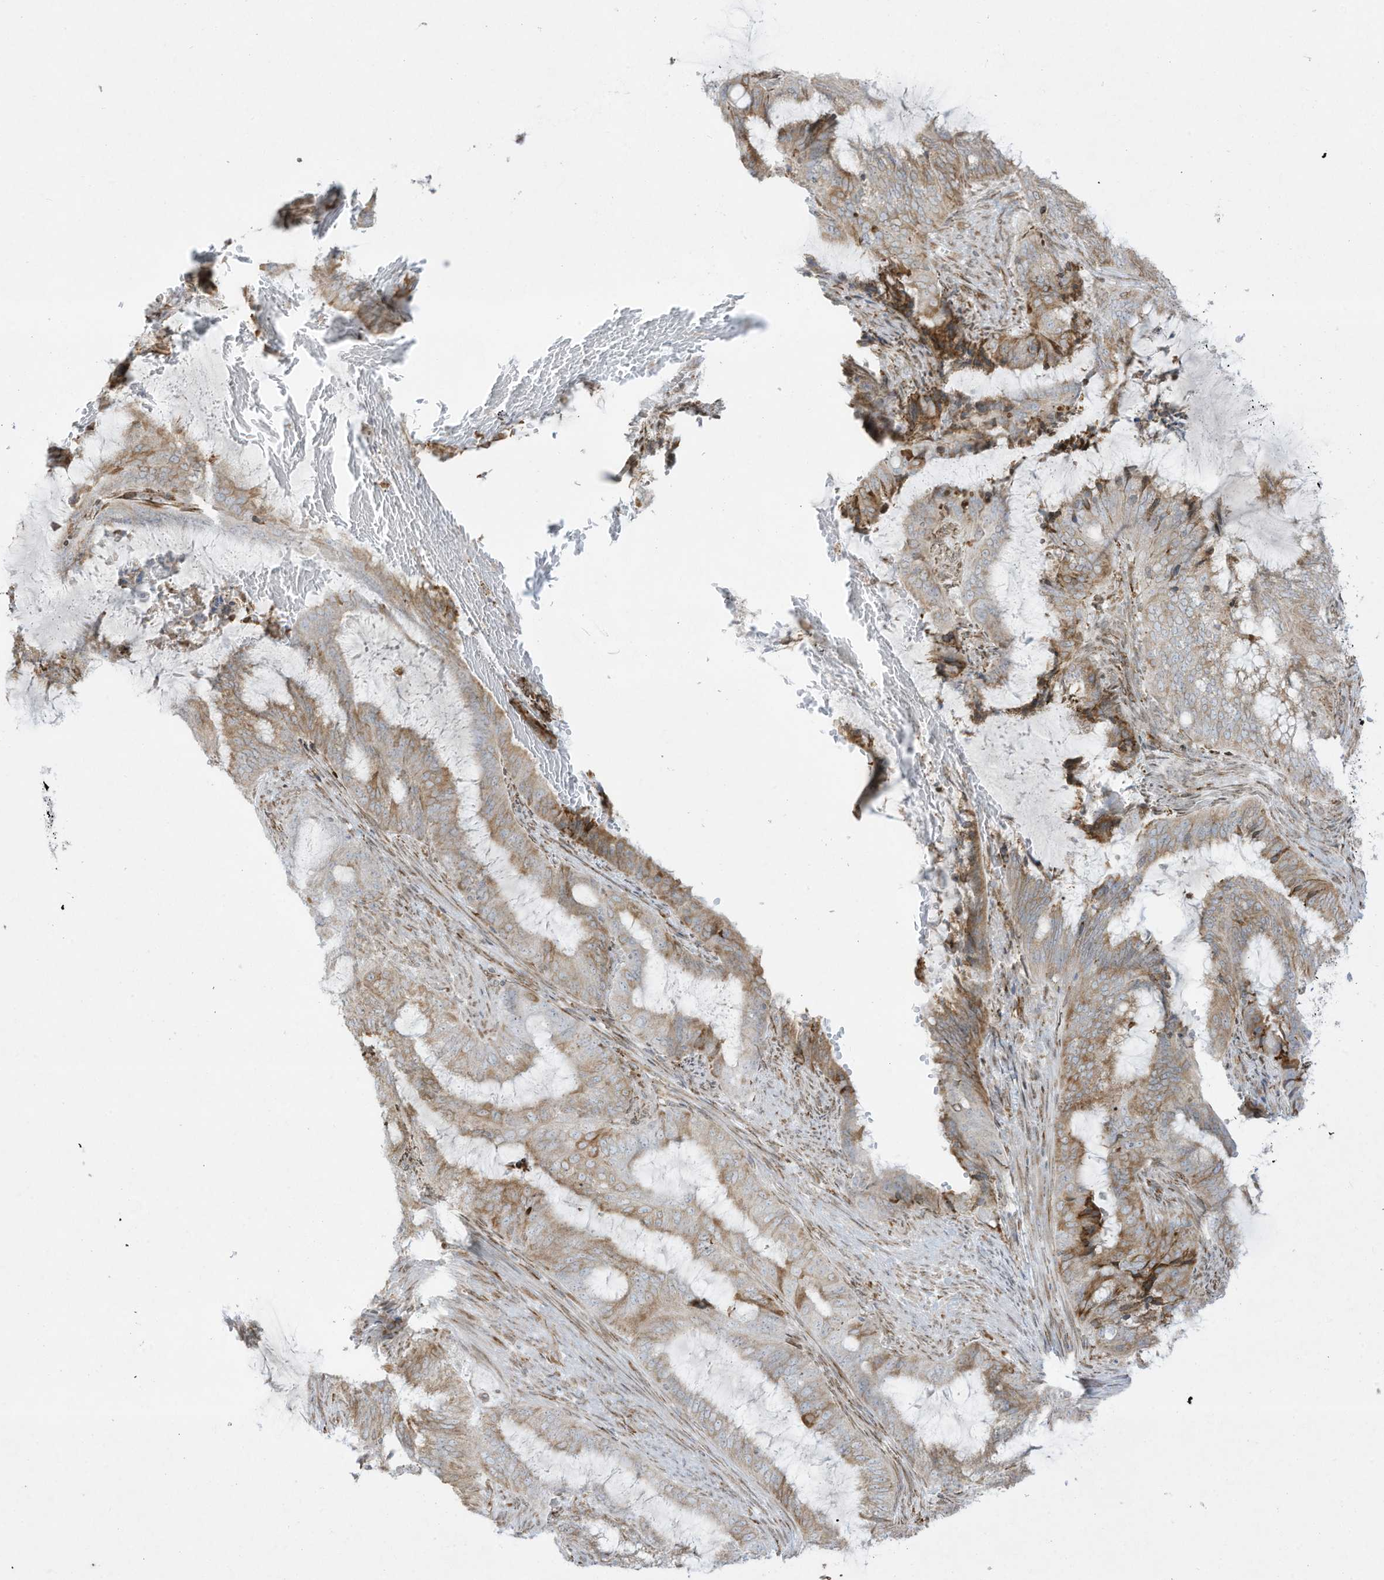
{"staining": {"intensity": "moderate", "quantity": "25%-75%", "location": "cytoplasmic/membranous"}, "tissue": "endometrial cancer", "cell_type": "Tumor cells", "image_type": "cancer", "snomed": [{"axis": "morphology", "description": "Adenocarcinoma, NOS"}, {"axis": "topography", "description": "Endometrium"}], "caption": "Immunohistochemistry (IHC) micrograph of neoplastic tissue: adenocarcinoma (endometrial) stained using immunohistochemistry (IHC) displays medium levels of moderate protein expression localized specifically in the cytoplasmic/membranous of tumor cells, appearing as a cytoplasmic/membranous brown color.", "gene": "PTK6", "patient": {"sex": "female", "age": 51}}